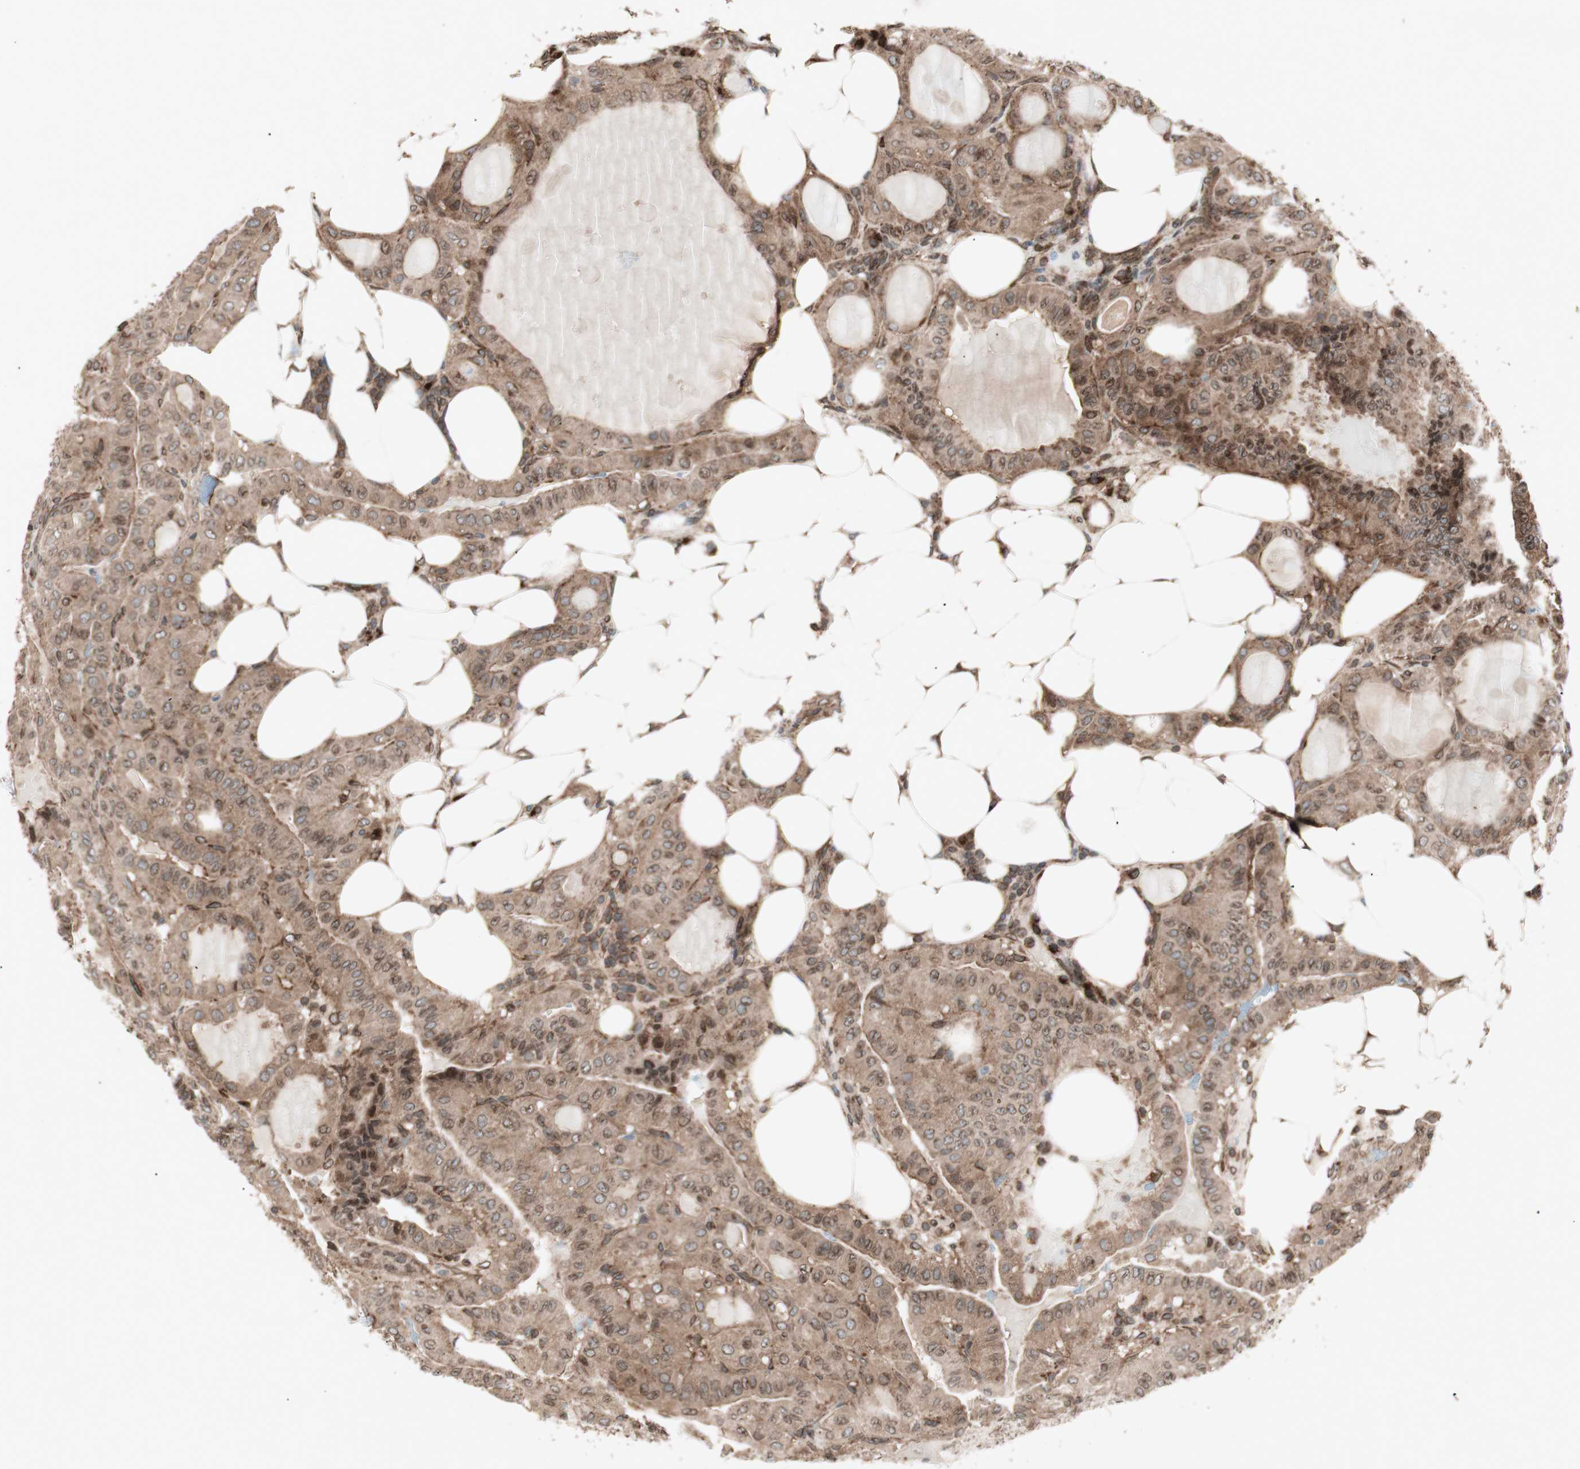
{"staining": {"intensity": "strong", "quantity": ">75%", "location": "cytoplasmic/membranous,nuclear"}, "tissue": "thyroid cancer", "cell_type": "Tumor cells", "image_type": "cancer", "snomed": [{"axis": "morphology", "description": "Papillary adenocarcinoma, NOS"}, {"axis": "topography", "description": "Thyroid gland"}], "caption": "A brown stain shows strong cytoplasmic/membranous and nuclear expression of a protein in papillary adenocarcinoma (thyroid) tumor cells.", "gene": "NUP62", "patient": {"sex": "male", "age": 77}}